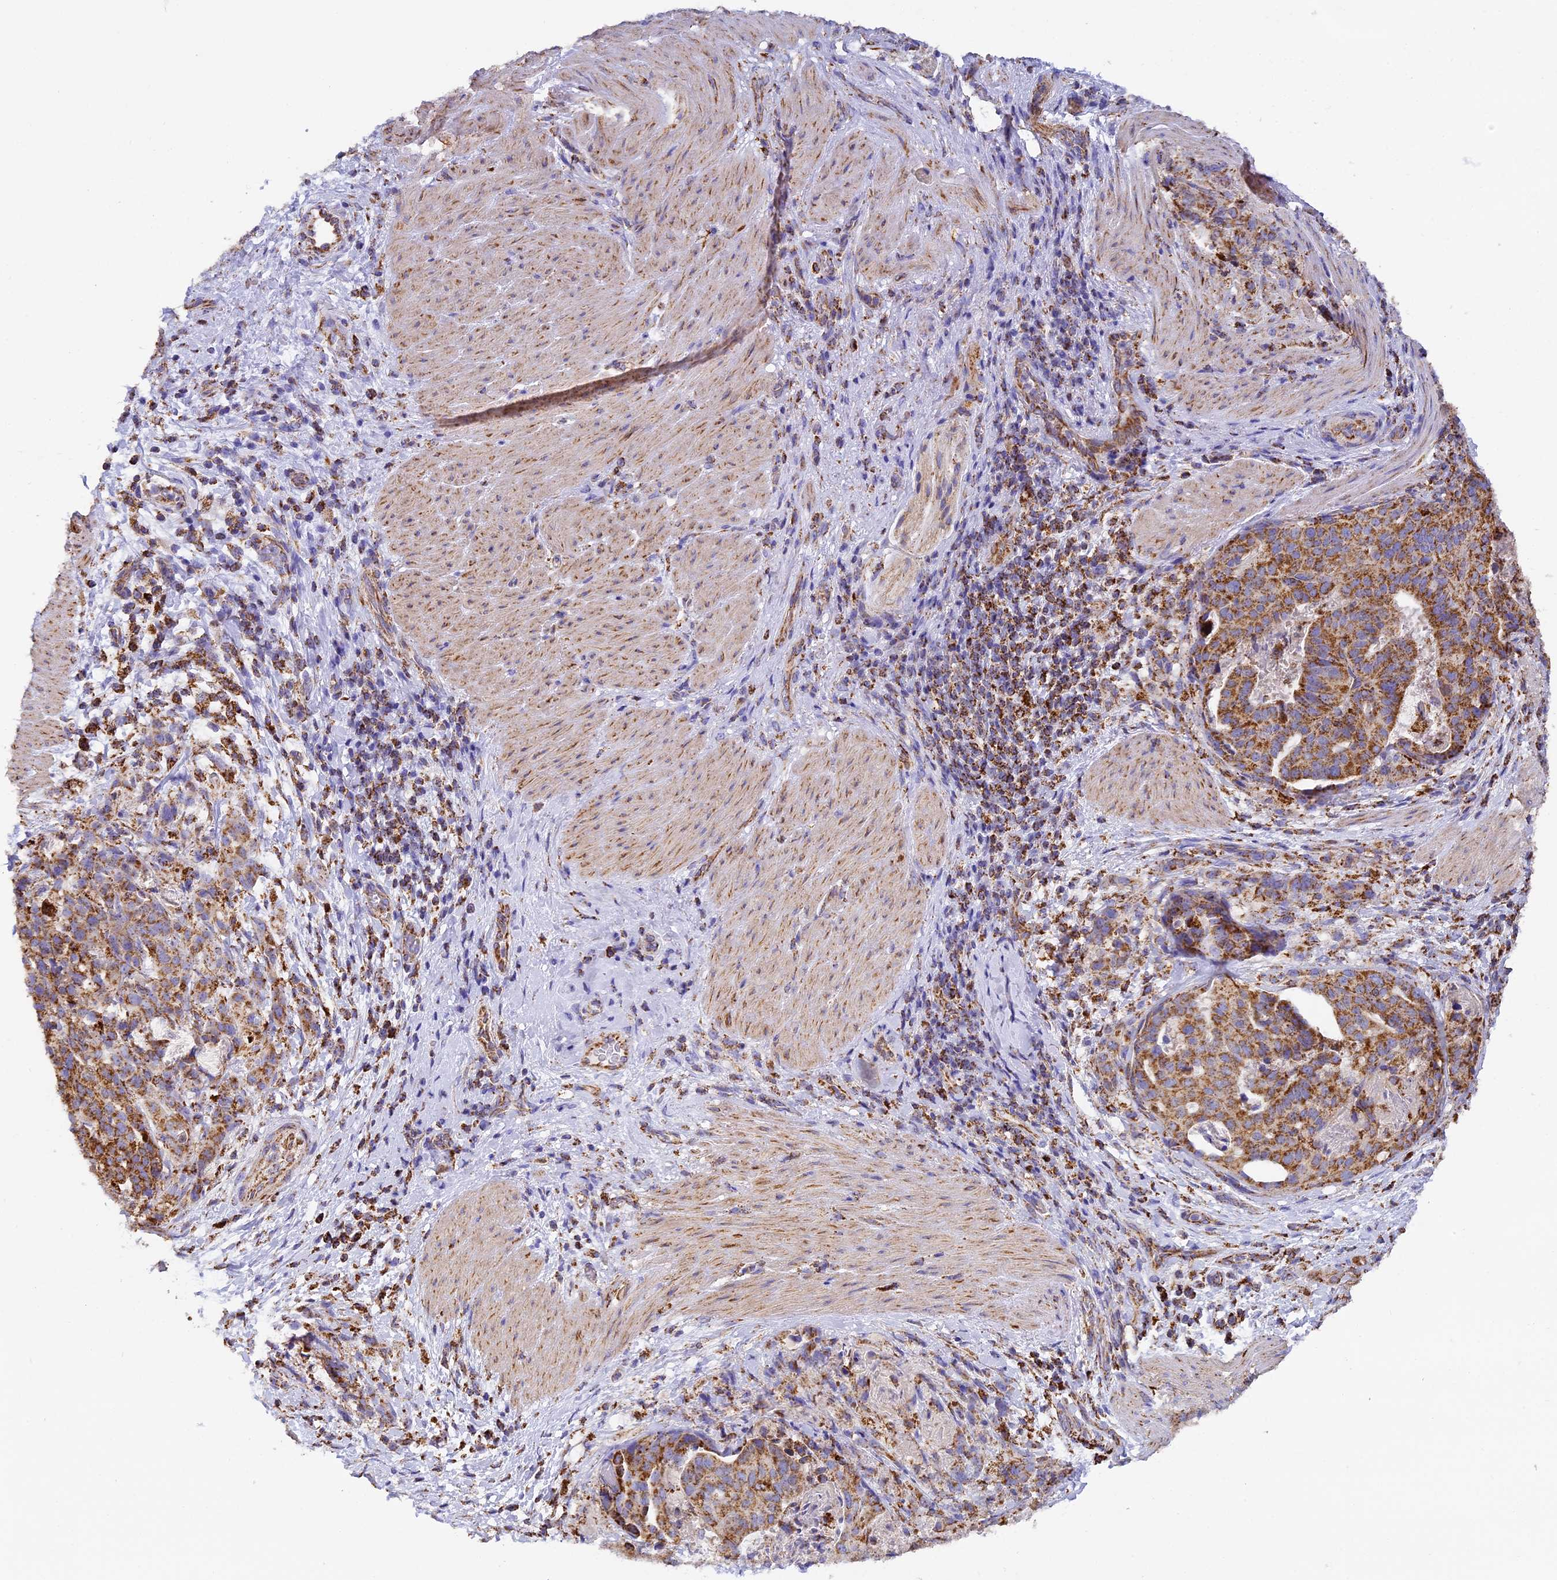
{"staining": {"intensity": "moderate", "quantity": ">75%", "location": "cytoplasmic/membranous"}, "tissue": "stomach cancer", "cell_type": "Tumor cells", "image_type": "cancer", "snomed": [{"axis": "morphology", "description": "Adenocarcinoma, NOS"}, {"axis": "topography", "description": "Stomach"}], "caption": "Brown immunohistochemical staining in human stomach cancer exhibits moderate cytoplasmic/membranous expression in about >75% of tumor cells.", "gene": "STK17A", "patient": {"sex": "male", "age": 48}}